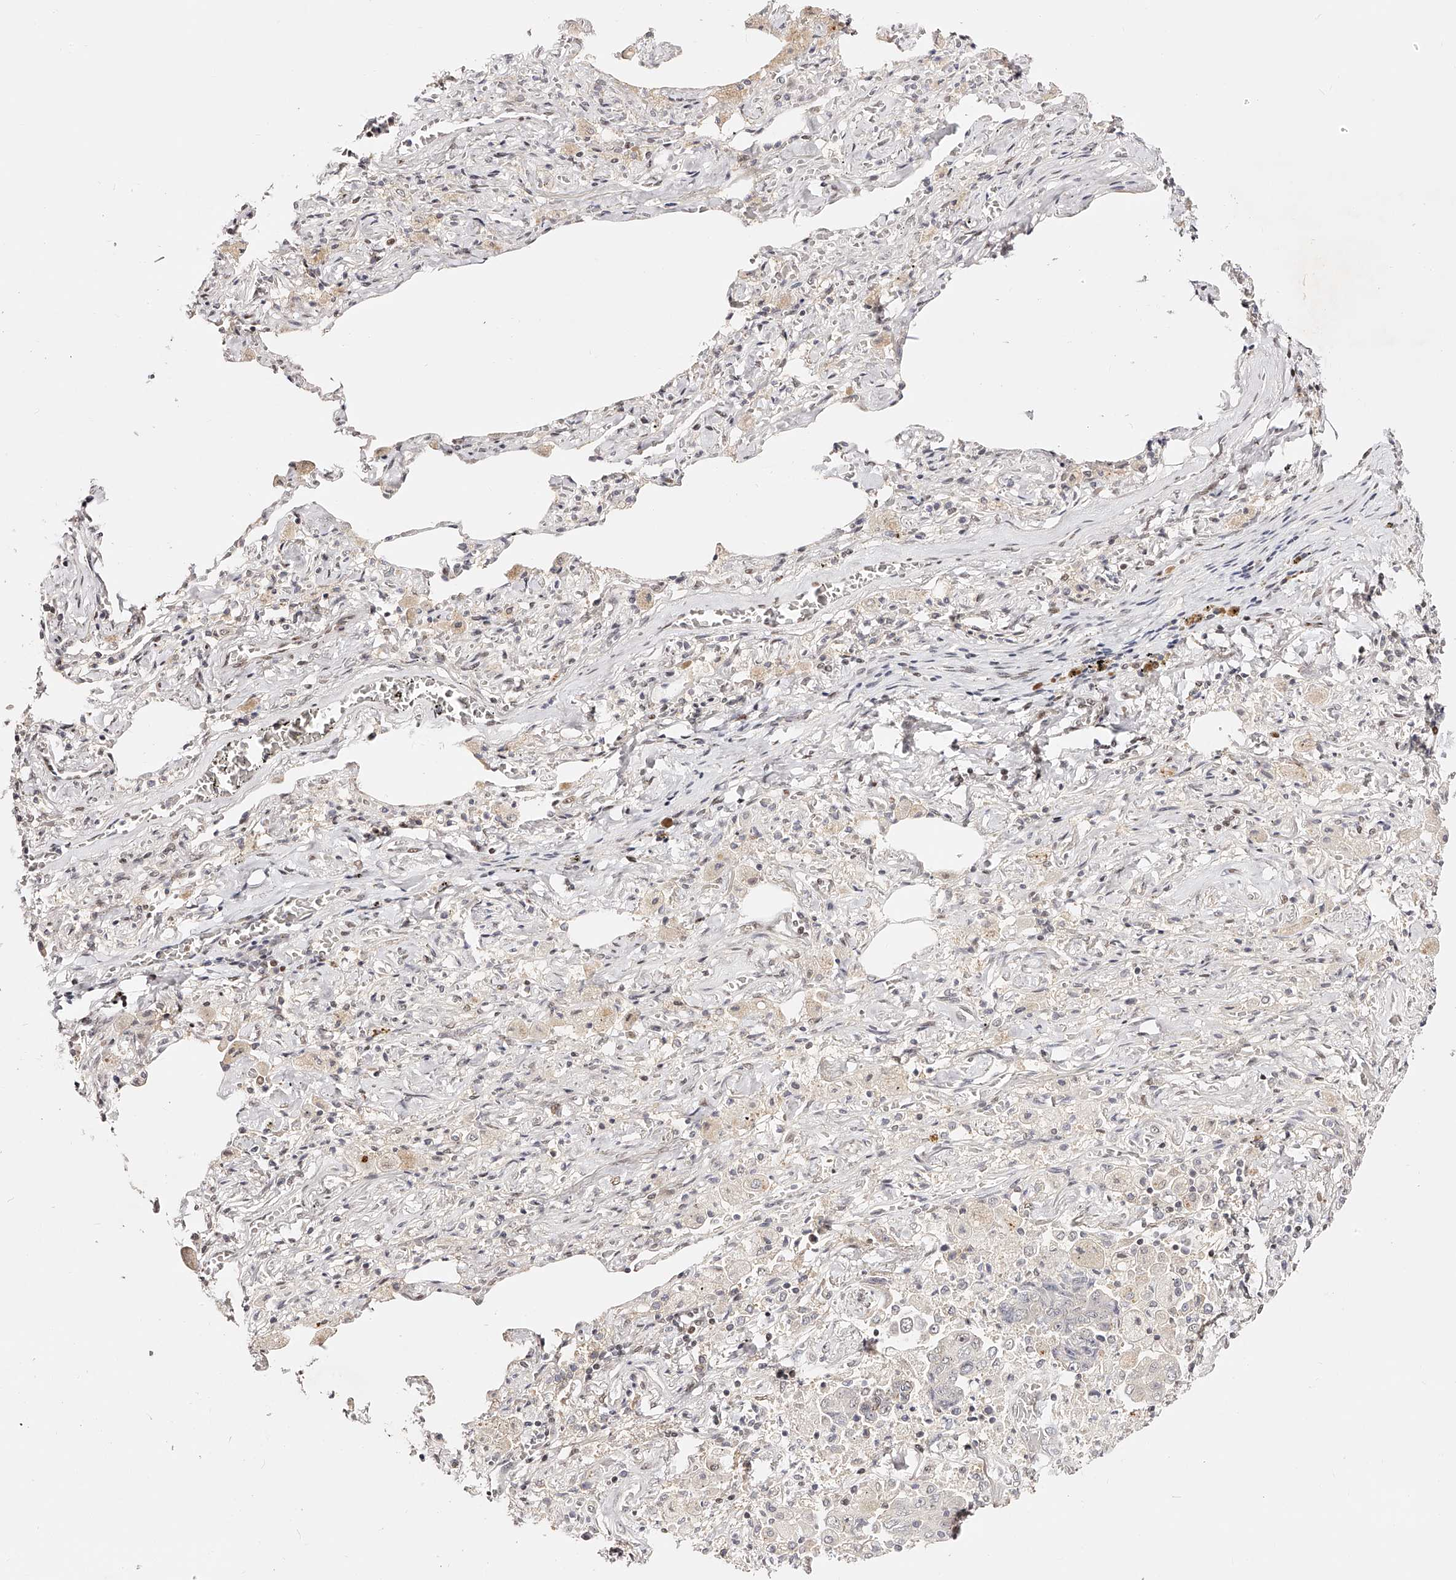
{"staining": {"intensity": "negative", "quantity": "none", "location": "none"}, "tissue": "lung cancer", "cell_type": "Tumor cells", "image_type": "cancer", "snomed": [{"axis": "morphology", "description": "Adenocarcinoma, NOS"}, {"axis": "topography", "description": "Lung"}], "caption": "This is an IHC histopathology image of lung cancer. There is no expression in tumor cells.", "gene": "USF3", "patient": {"sex": "female", "age": 51}}